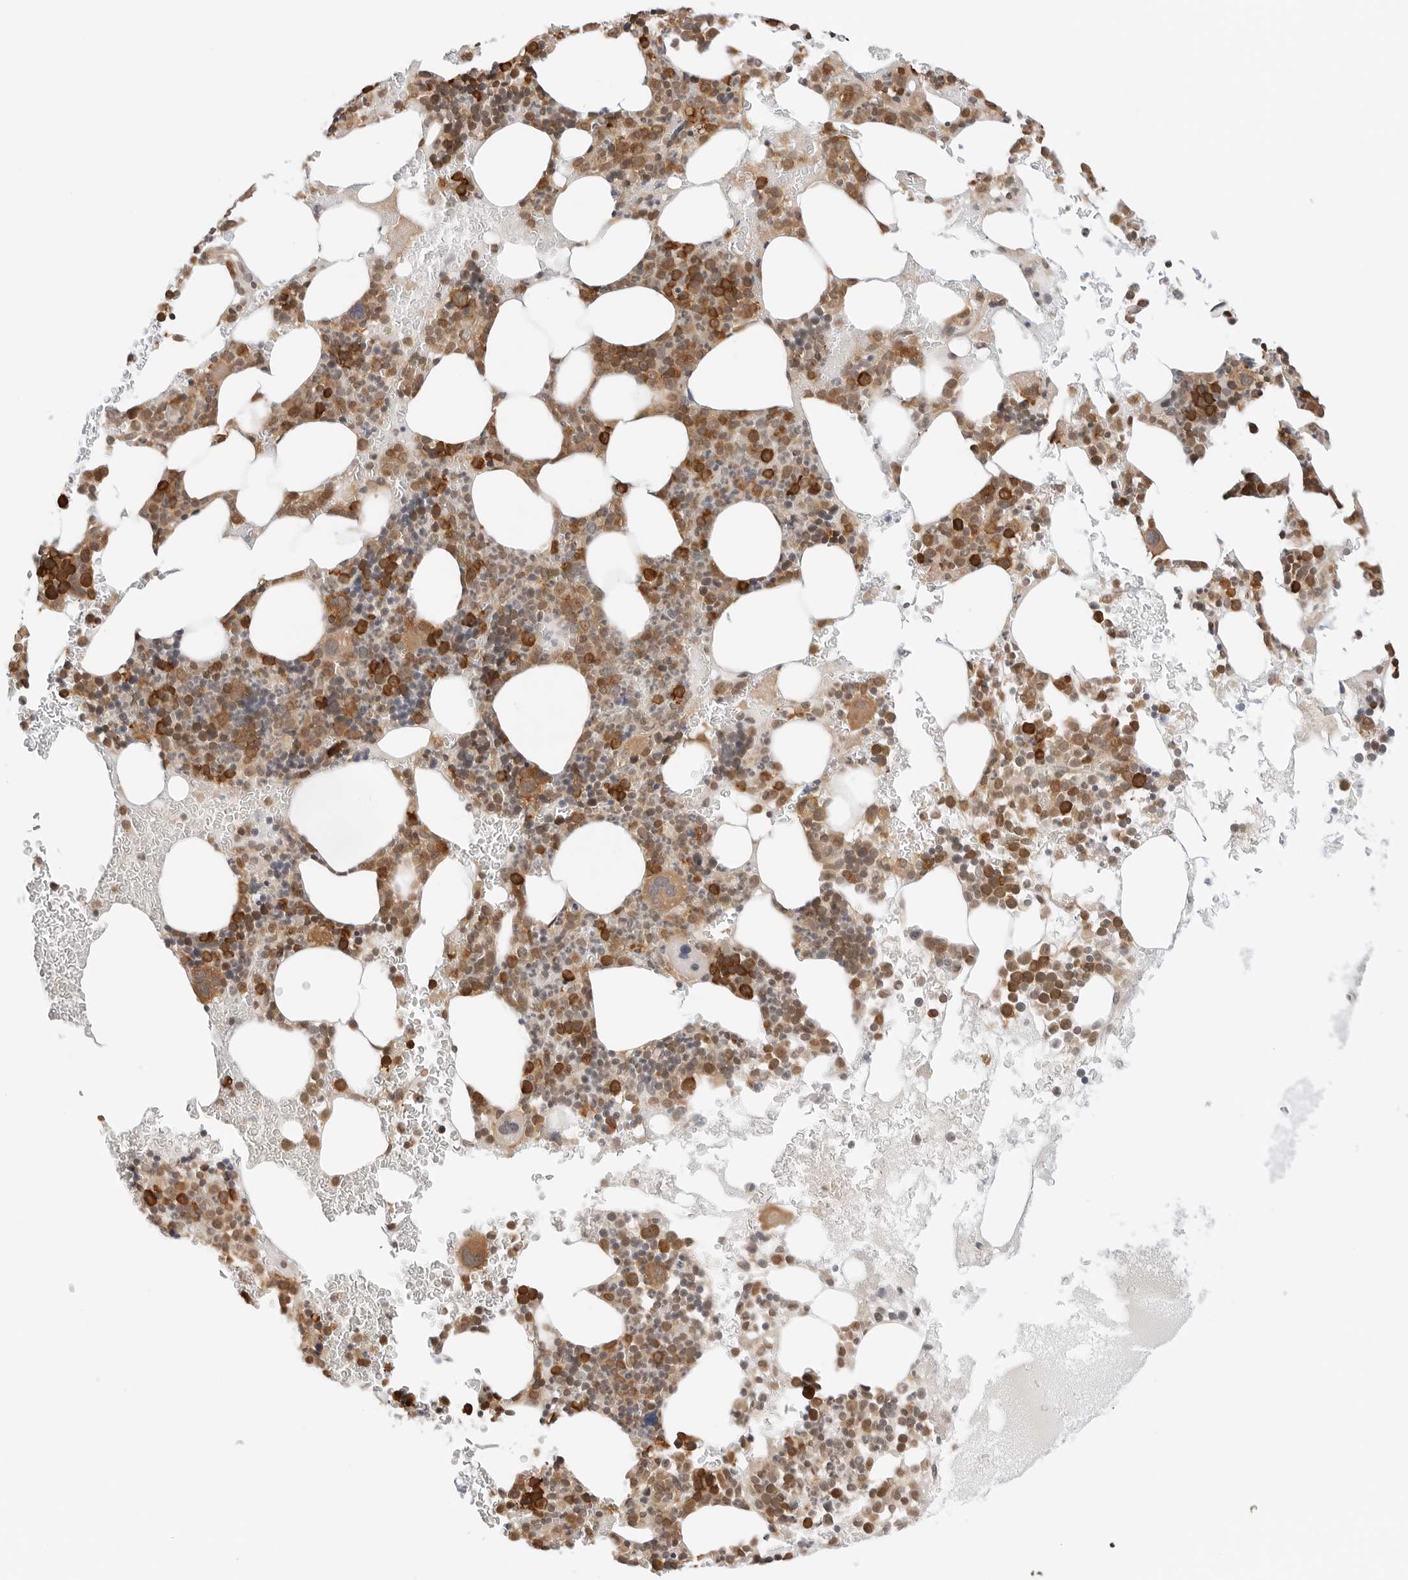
{"staining": {"intensity": "strong", "quantity": ">75%", "location": "cytoplasmic/membranous,nuclear"}, "tissue": "bone marrow", "cell_type": "Hematopoietic cells", "image_type": "normal", "snomed": [{"axis": "morphology", "description": "Normal tissue, NOS"}, {"axis": "topography", "description": "Bone marrow"}], "caption": "High-magnification brightfield microscopy of normal bone marrow stained with DAB (brown) and counterstained with hematoxylin (blue). hematopoietic cells exhibit strong cytoplasmic/membranous,nuclear positivity is identified in about>75% of cells. The staining was performed using DAB (3,3'-diaminobenzidine), with brown indicating positive protein expression. Nuclei are stained blue with hematoxylin.", "gene": "NUDC", "patient": {"sex": "male", "age": 73}}